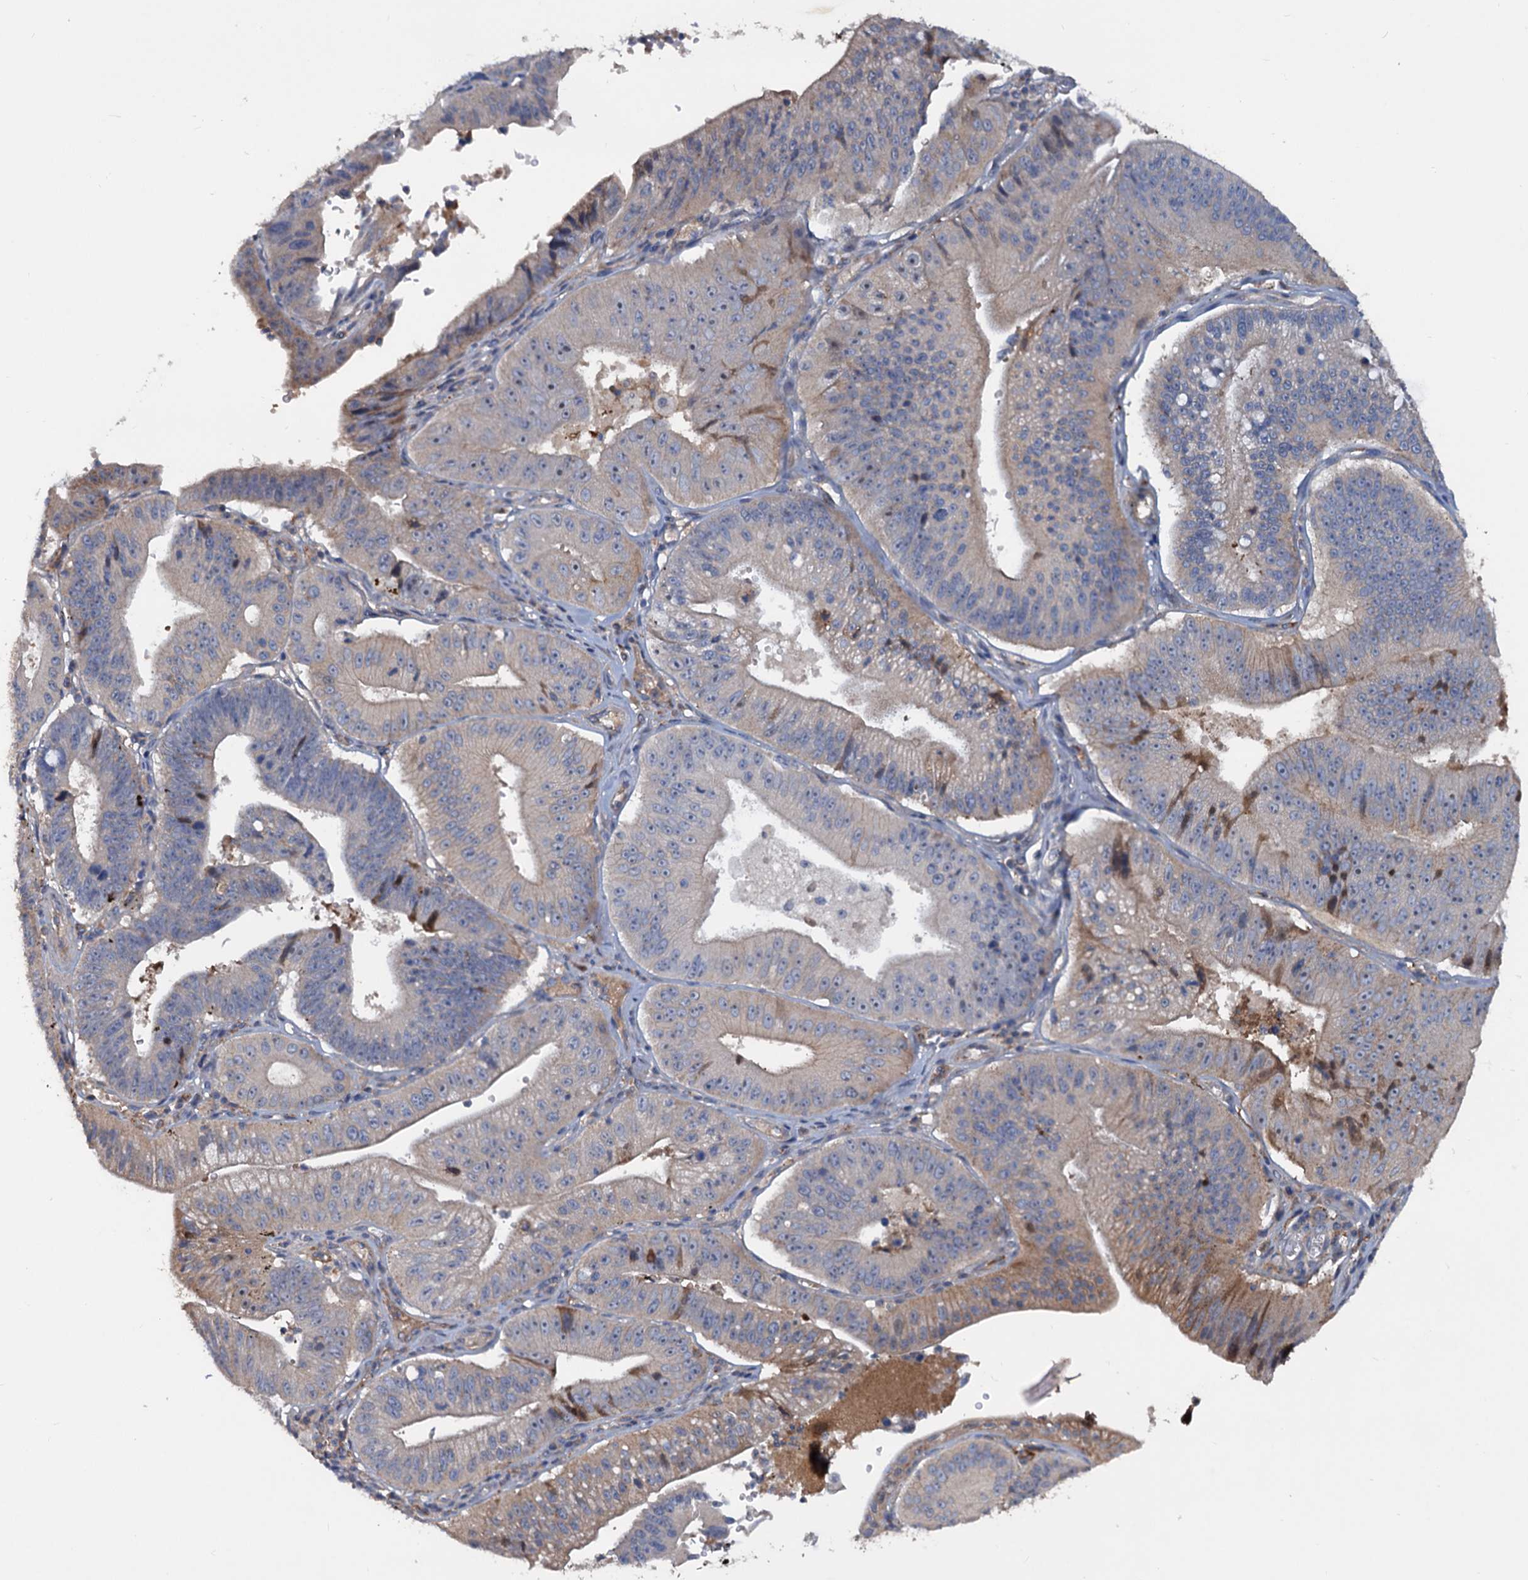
{"staining": {"intensity": "moderate", "quantity": "<25%", "location": "cytoplasmic/membranous"}, "tissue": "stomach cancer", "cell_type": "Tumor cells", "image_type": "cancer", "snomed": [{"axis": "morphology", "description": "Adenocarcinoma, NOS"}, {"axis": "topography", "description": "Stomach"}], "caption": "Protein expression analysis of stomach cancer exhibits moderate cytoplasmic/membranous expression in approximately <25% of tumor cells.", "gene": "CHRD", "patient": {"sex": "male", "age": 59}}